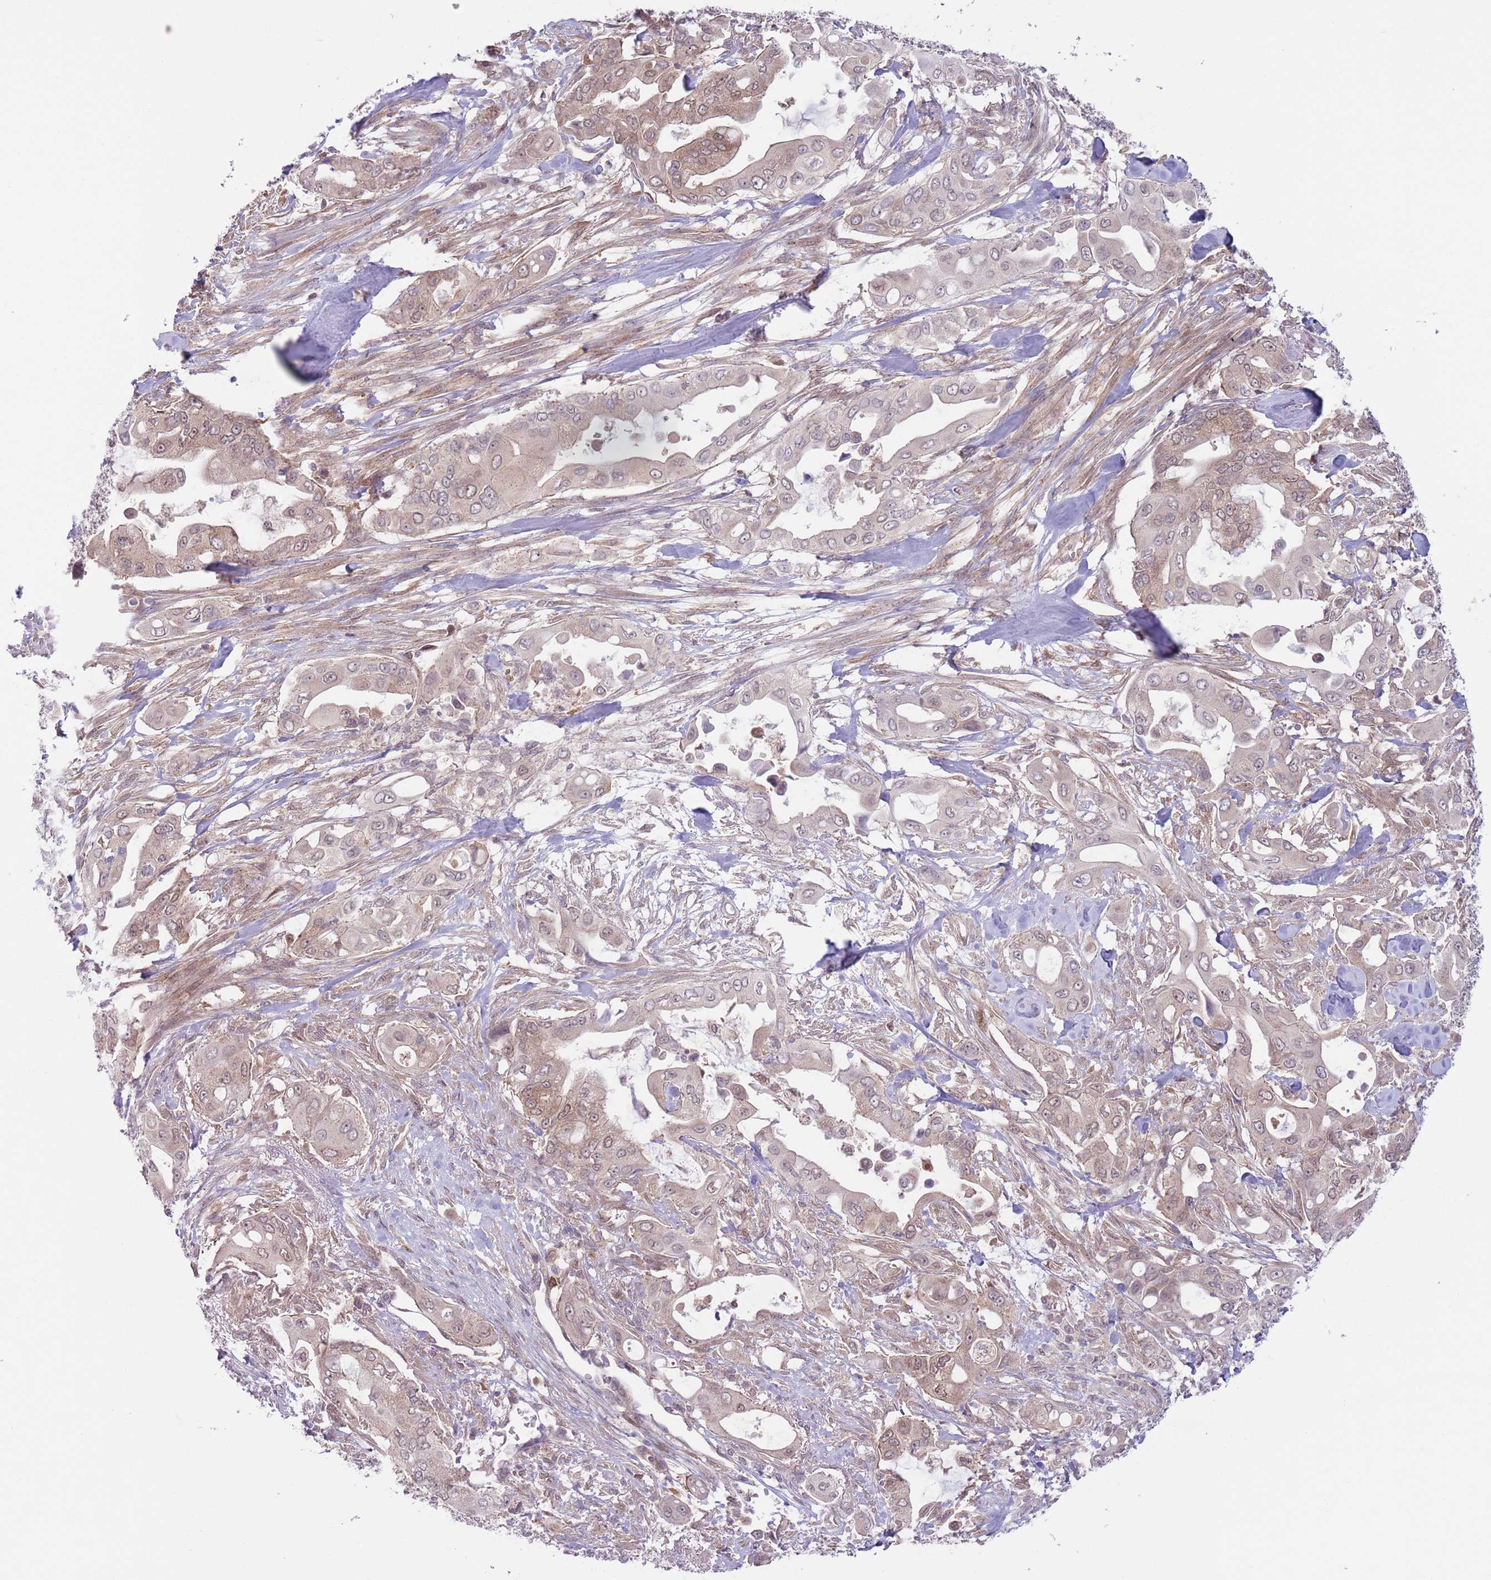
{"staining": {"intensity": "weak", "quantity": "25%-75%", "location": "cytoplasmic/membranous"}, "tissue": "pancreatic cancer", "cell_type": "Tumor cells", "image_type": "cancer", "snomed": [{"axis": "morphology", "description": "Adenocarcinoma, NOS"}, {"axis": "topography", "description": "Pancreas"}], "caption": "The immunohistochemical stain labels weak cytoplasmic/membranous staining in tumor cells of pancreatic cancer tissue. Using DAB (3,3'-diaminobenzidine) (brown) and hematoxylin (blue) stains, captured at high magnification using brightfield microscopy.", "gene": "COPE", "patient": {"sex": "male", "age": 57}}